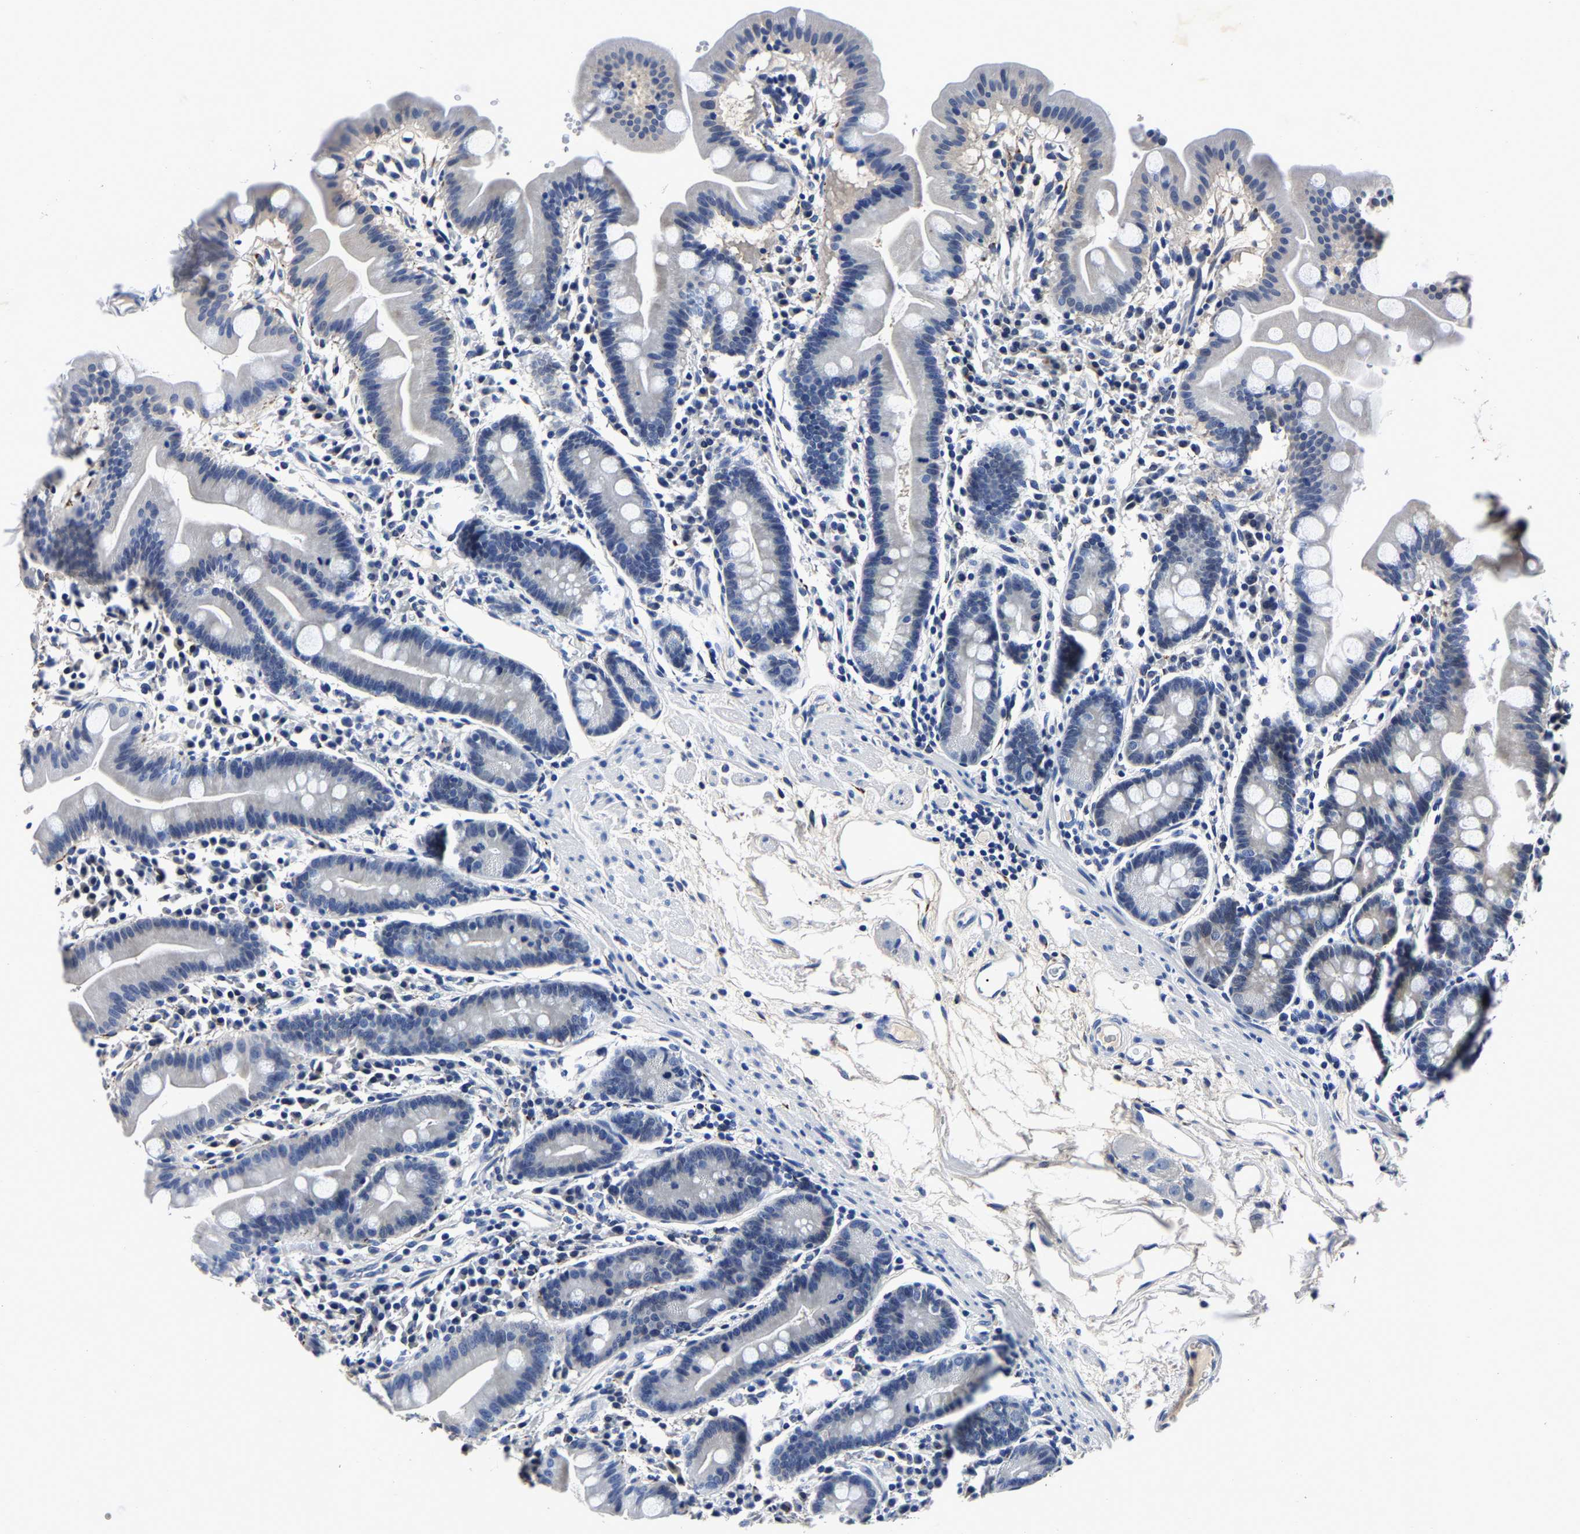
{"staining": {"intensity": "negative", "quantity": "none", "location": "none"}, "tissue": "duodenum", "cell_type": "Glandular cells", "image_type": "normal", "snomed": [{"axis": "morphology", "description": "Normal tissue, NOS"}, {"axis": "topography", "description": "Duodenum"}], "caption": "IHC histopathology image of benign human duodenum stained for a protein (brown), which reveals no staining in glandular cells.", "gene": "PSPH", "patient": {"sex": "male", "age": 50}}